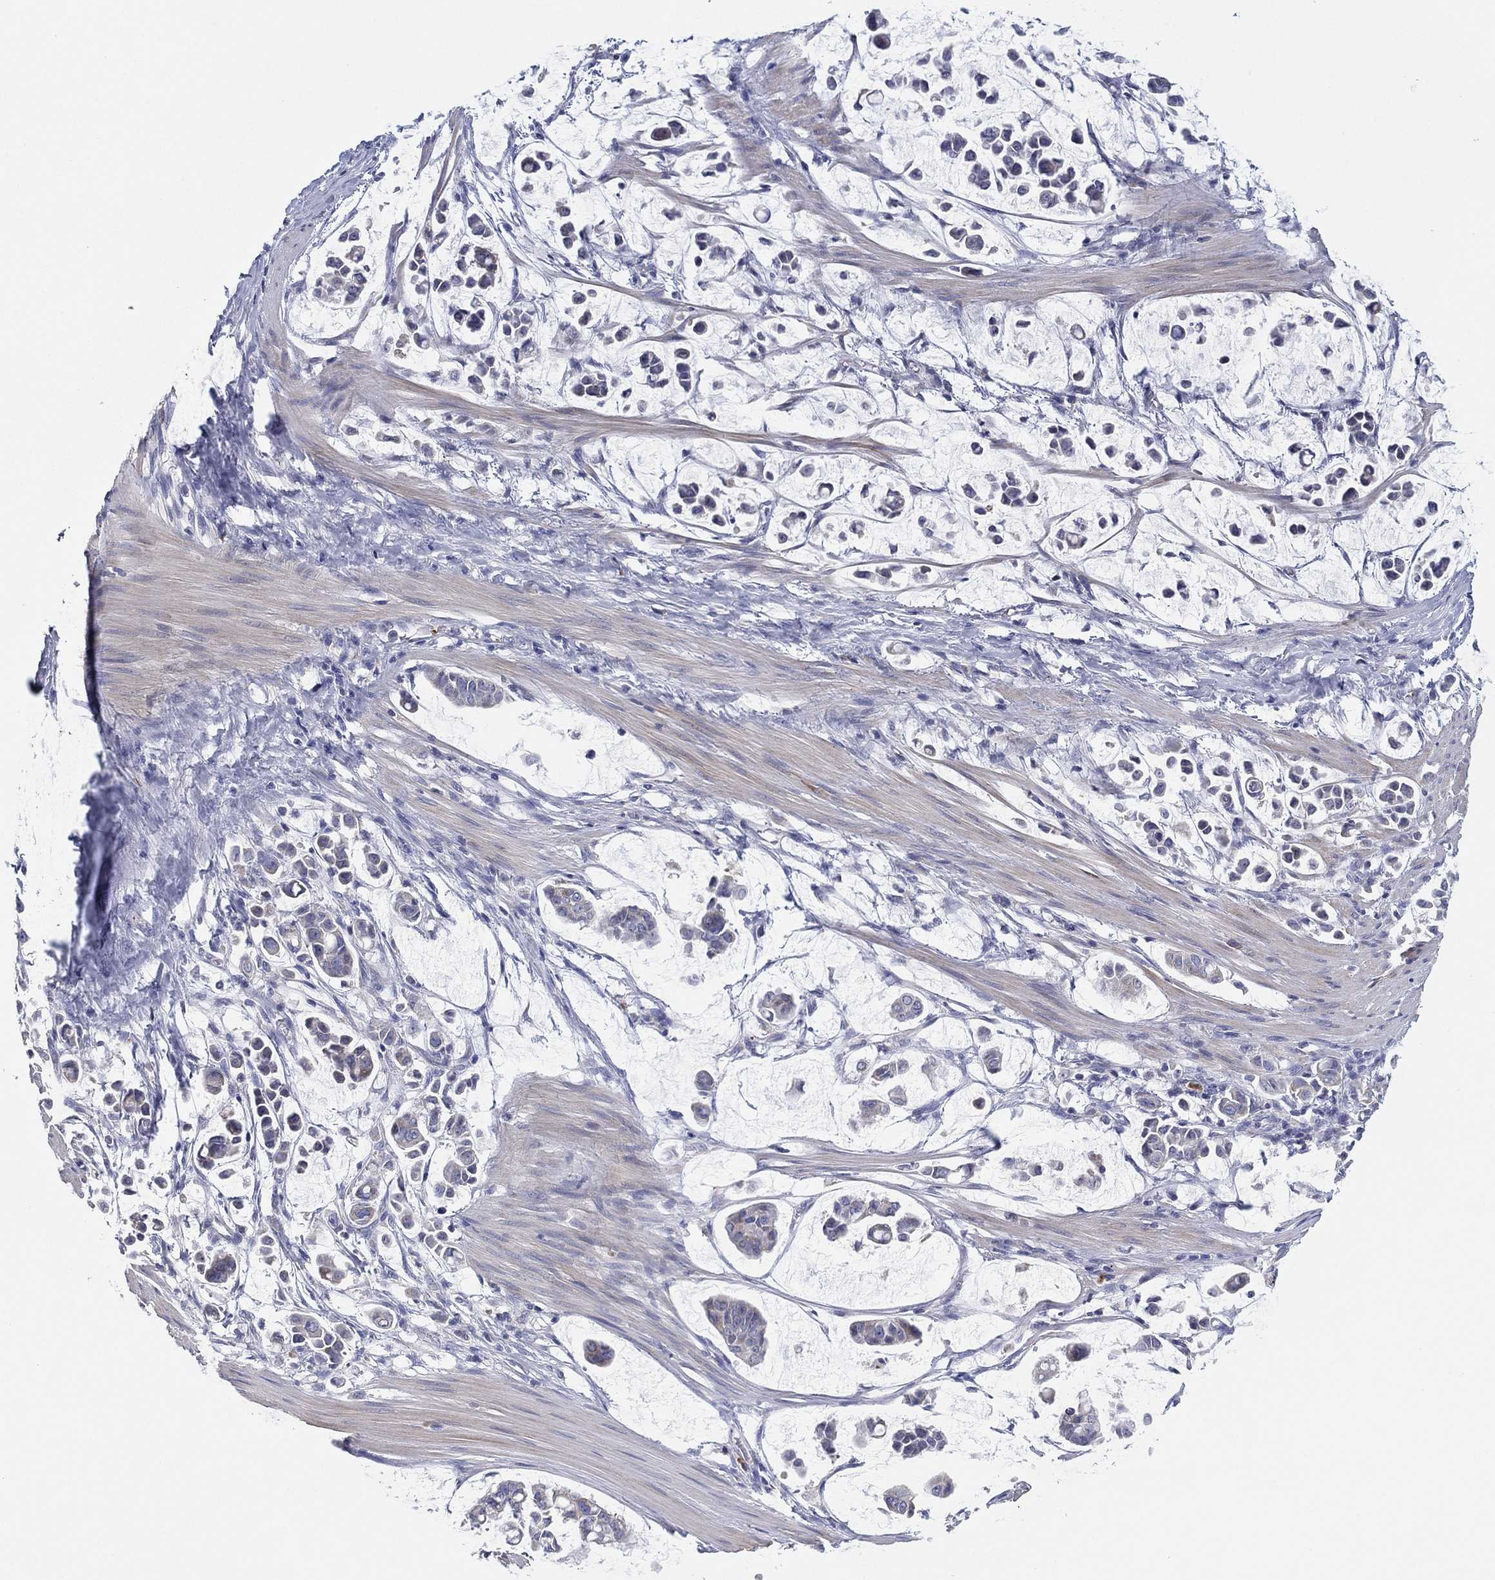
{"staining": {"intensity": "negative", "quantity": "none", "location": "none"}, "tissue": "stomach cancer", "cell_type": "Tumor cells", "image_type": "cancer", "snomed": [{"axis": "morphology", "description": "Adenocarcinoma, NOS"}, {"axis": "topography", "description": "Stomach"}], "caption": "High power microscopy photomicrograph of an immunohistochemistry (IHC) histopathology image of stomach cancer, revealing no significant positivity in tumor cells.", "gene": "TMEM40", "patient": {"sex": "male", "age": 82}}